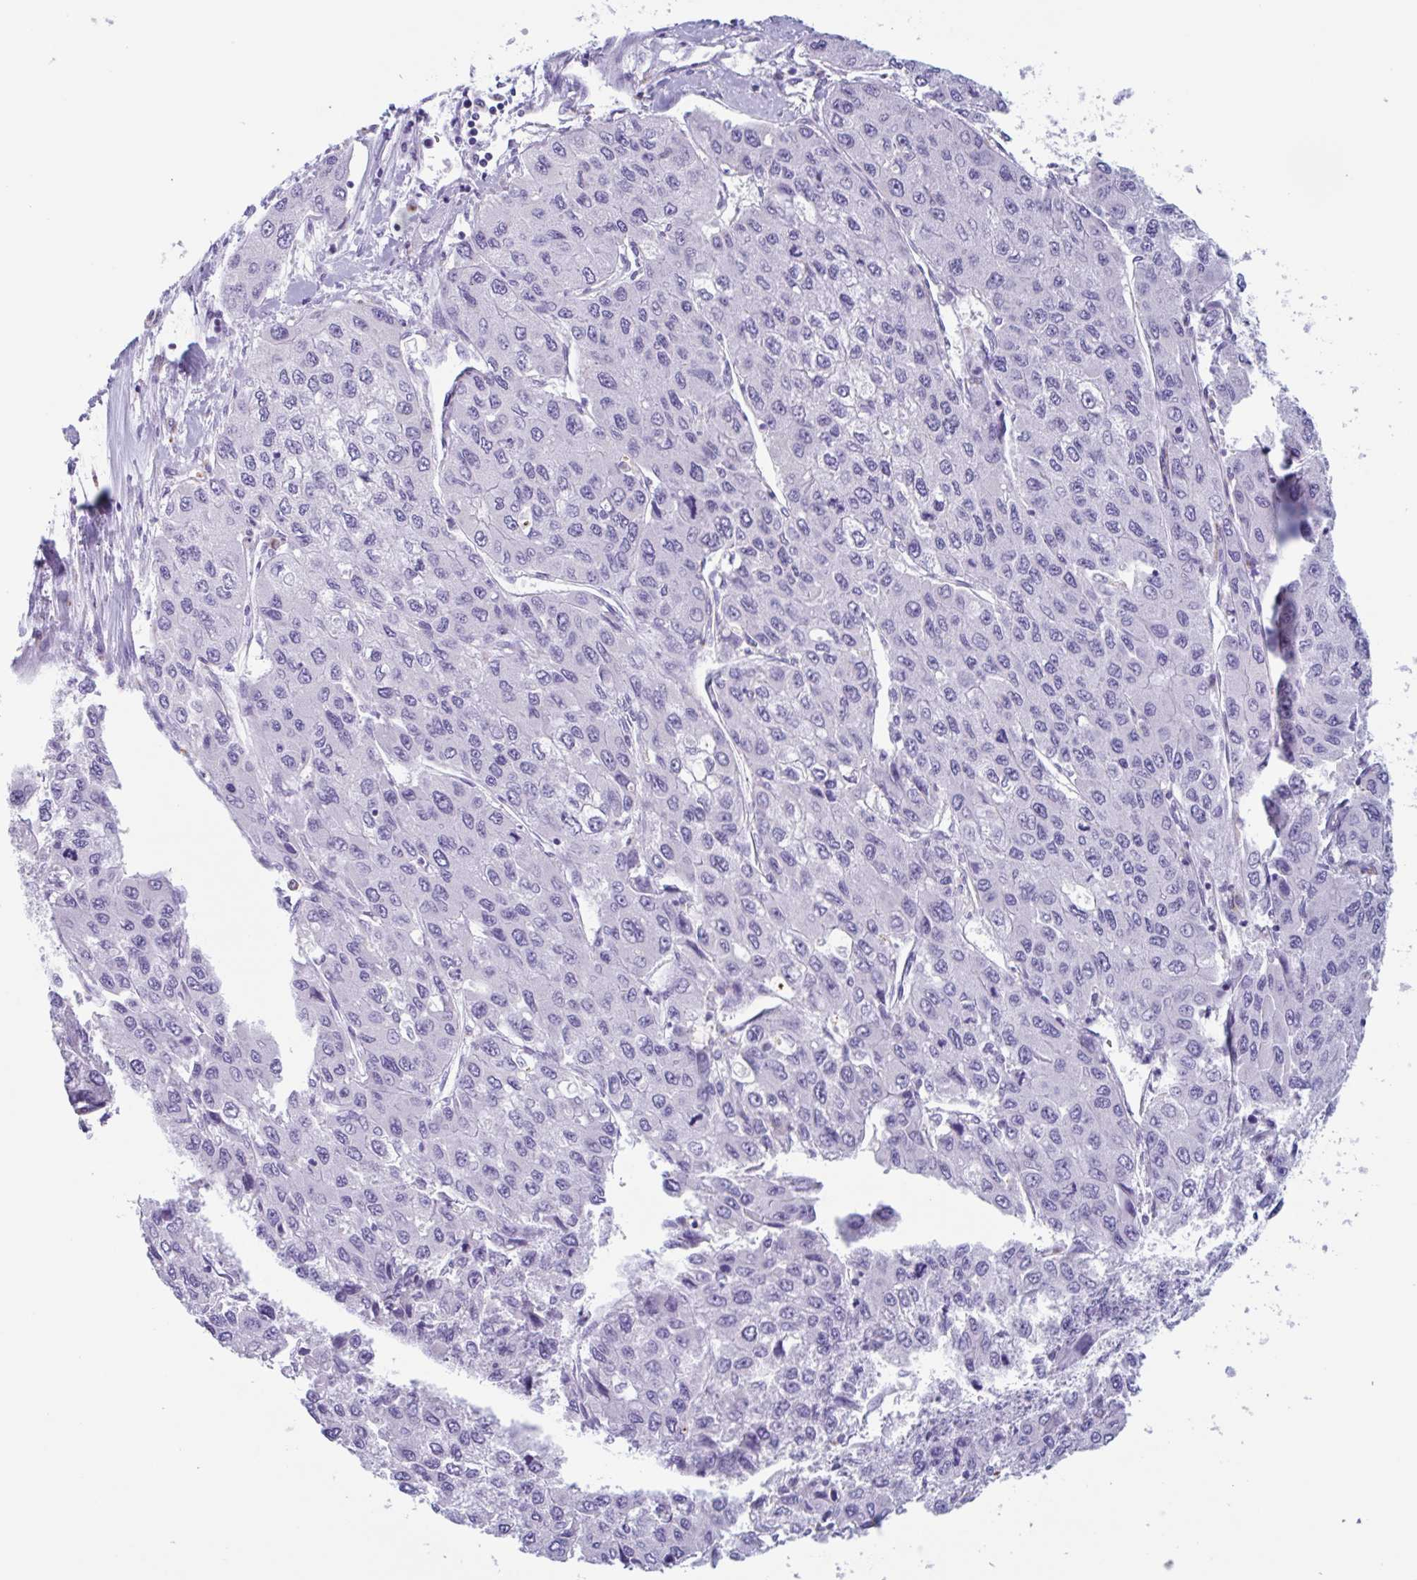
{"staining": {"intensity": "negative", "quantity": "none", "location": "none"}, "tissue": "liver cancer", "cell_type": "Tumor cells", "image_type": "cancer", "snomed": [{"axis": "morphology", "description": "Carcinoma, Hepatocellular, NOS"}, {"axis": "topography", "description": "Liver"}], "caption": "Photomicrograph shows no protein expression in tumor cells of liver cancer tissue.", "gene": "DTWD2", "patient": {"sex": "female", "age": 66}}